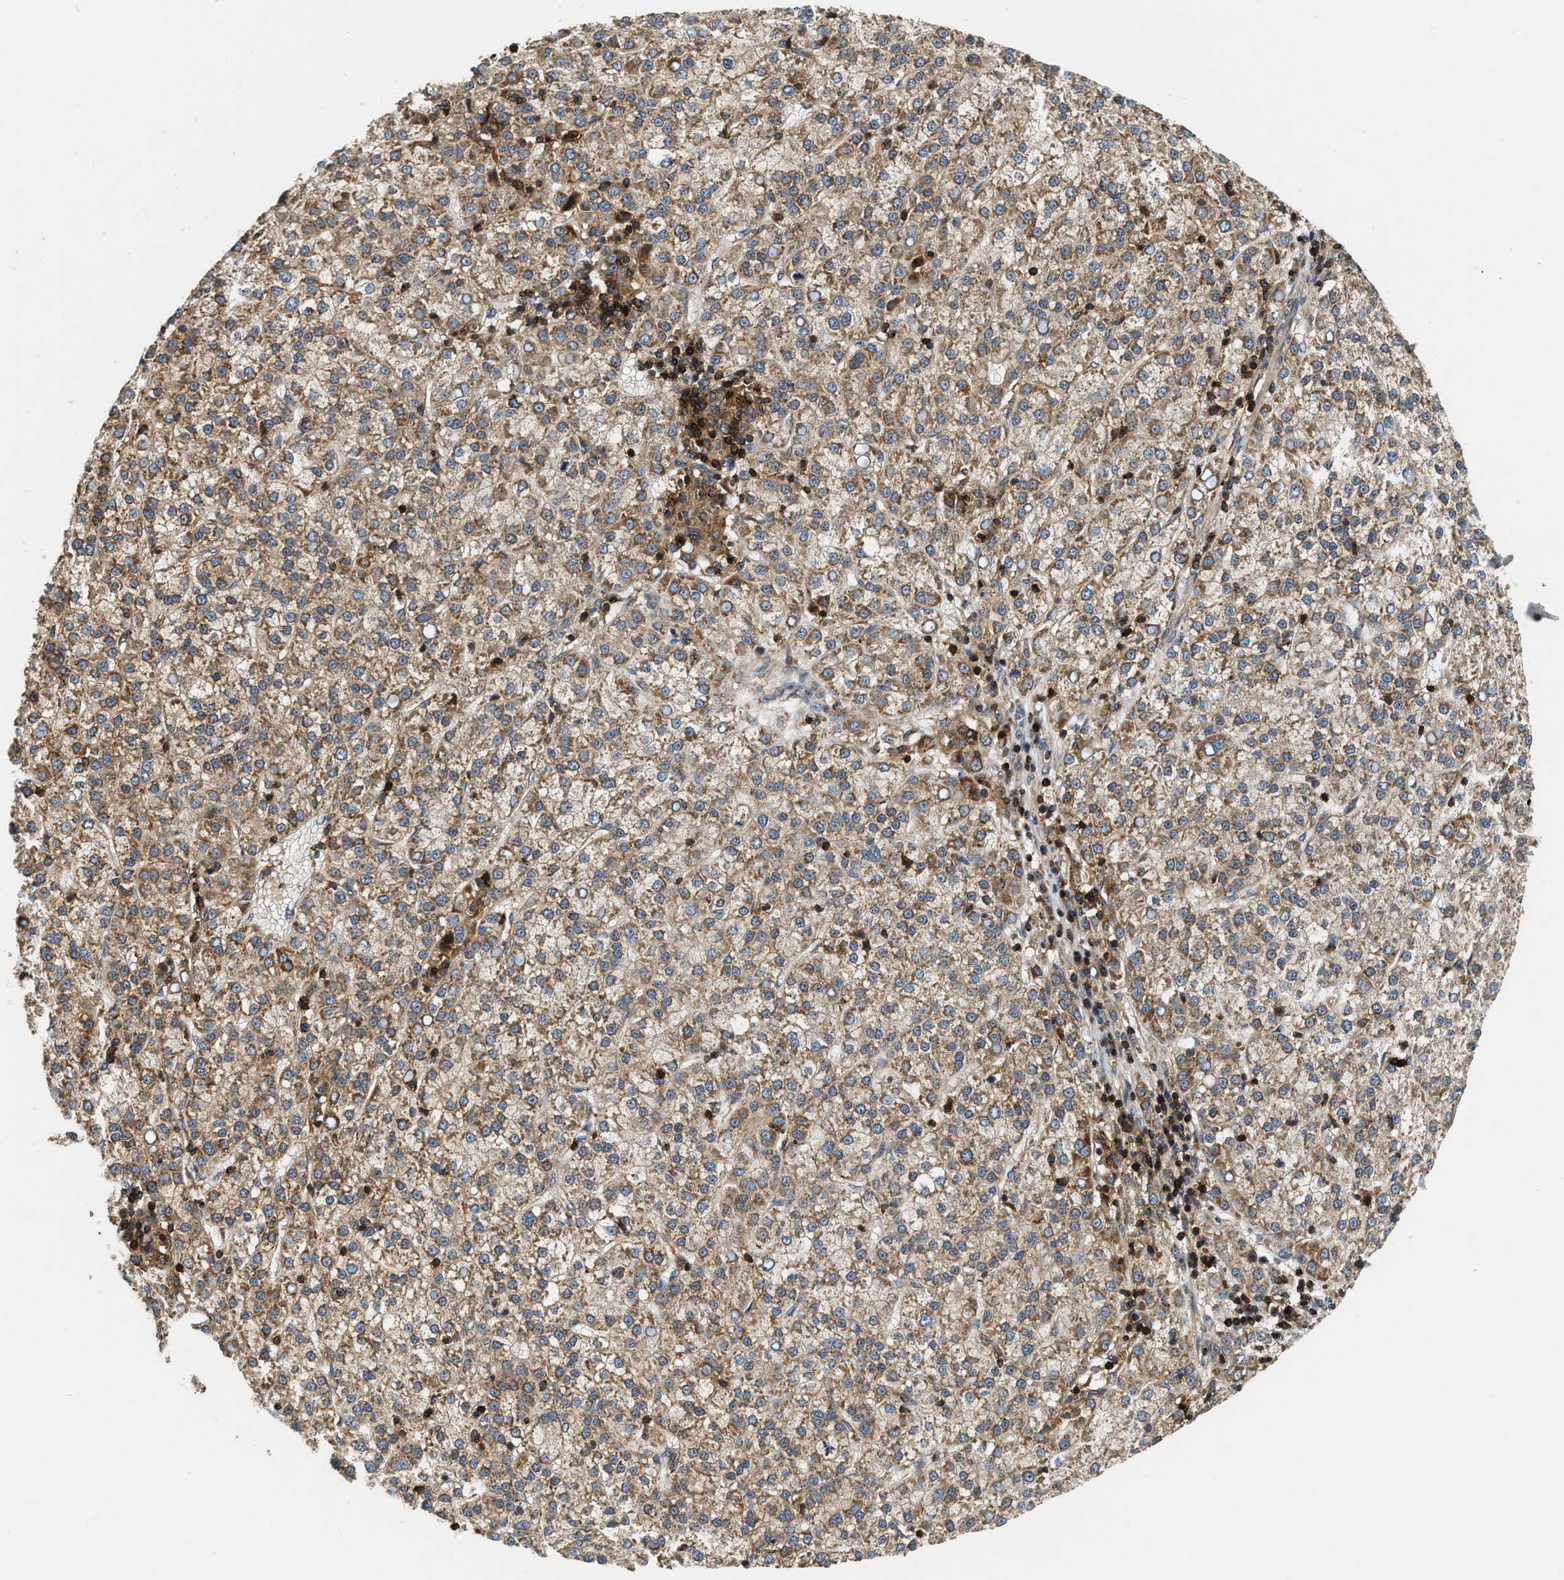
{"staining": {"intensity": "moderate", "quantity": ">75%", "location": "cytoplasmic/membranous"}, "tissue": "liver cancer", "cell_type": "Tumor cells", "image_type": "cancer", "snomed": [{"axis": "morphology", "description": "Carcinoma, Hepatocellular, NOS"}, {"axis": "topography", "description": "Liver"}], "caption": "Protein staining of hepatocellular carcinoma (liver) tissue exhibits moderate cytoplasmic/membranous expression in approximately >75% of tumor cells. The staining was performed using DAB to visualize the protein expression in brown, while the nuclei were stained in blue with hematoxylin (Magnification: 20x).", "gene": "SNX5", "patient": {"sex": "female", "age": 58}}